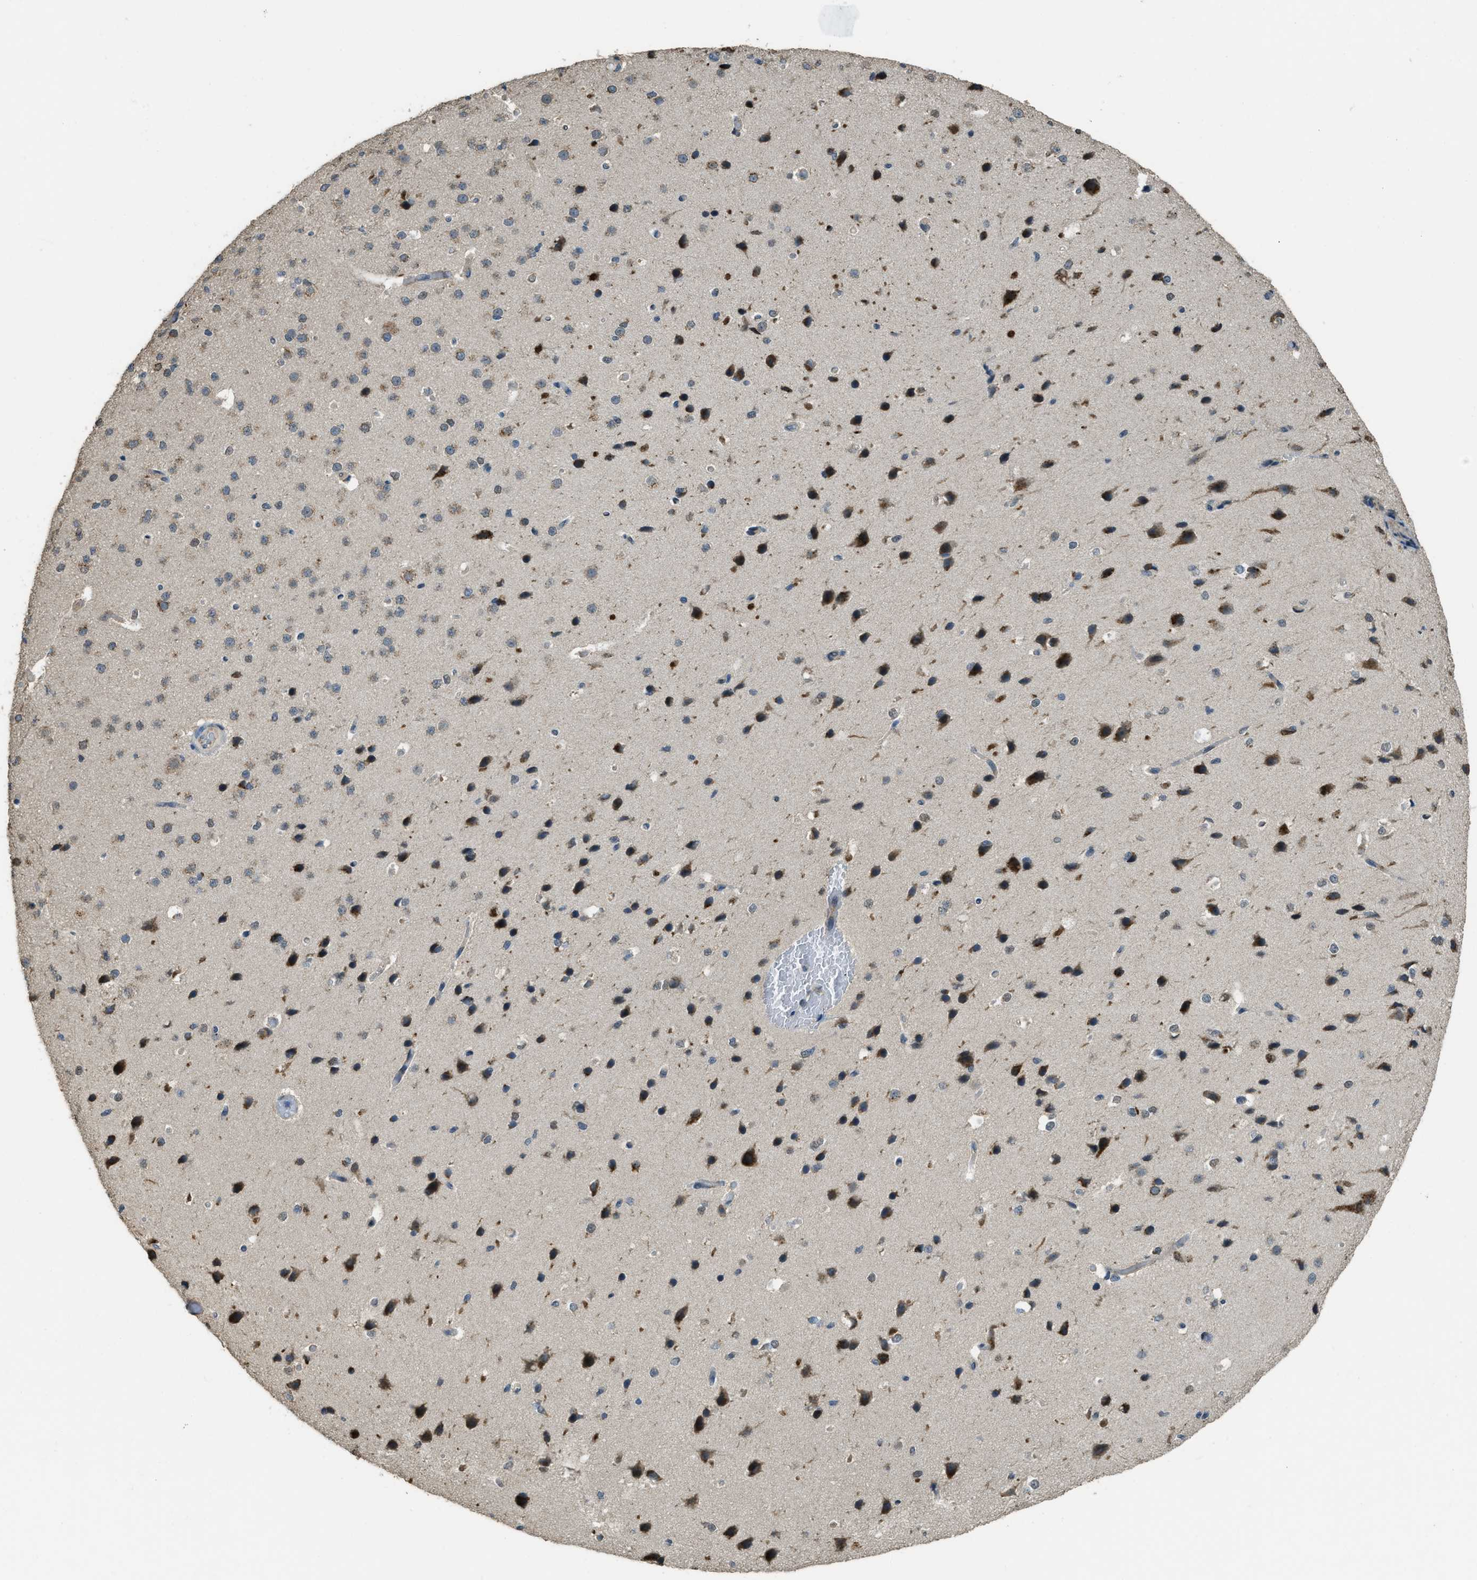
{"staining": {"intensity": "negative", "quantity": "none", "location": "none"}, "tissue": "cerebral cortex", "cell_type": "Endothelial cells", "image_type": "normal", "snomed": [{"axis": "morphology", "description": "Normal tissue, NOS"}, {"axis": "morphology", "description": "Developmental malformation"}, {"axis": "topography", "description": "Cerebral cortex"}], "caption": "The histopathology image displays no significant expression in endothelial cells of cerebral cortex.", "gene": "IPO7", "patient": {"sex": "female", "age": 30}}